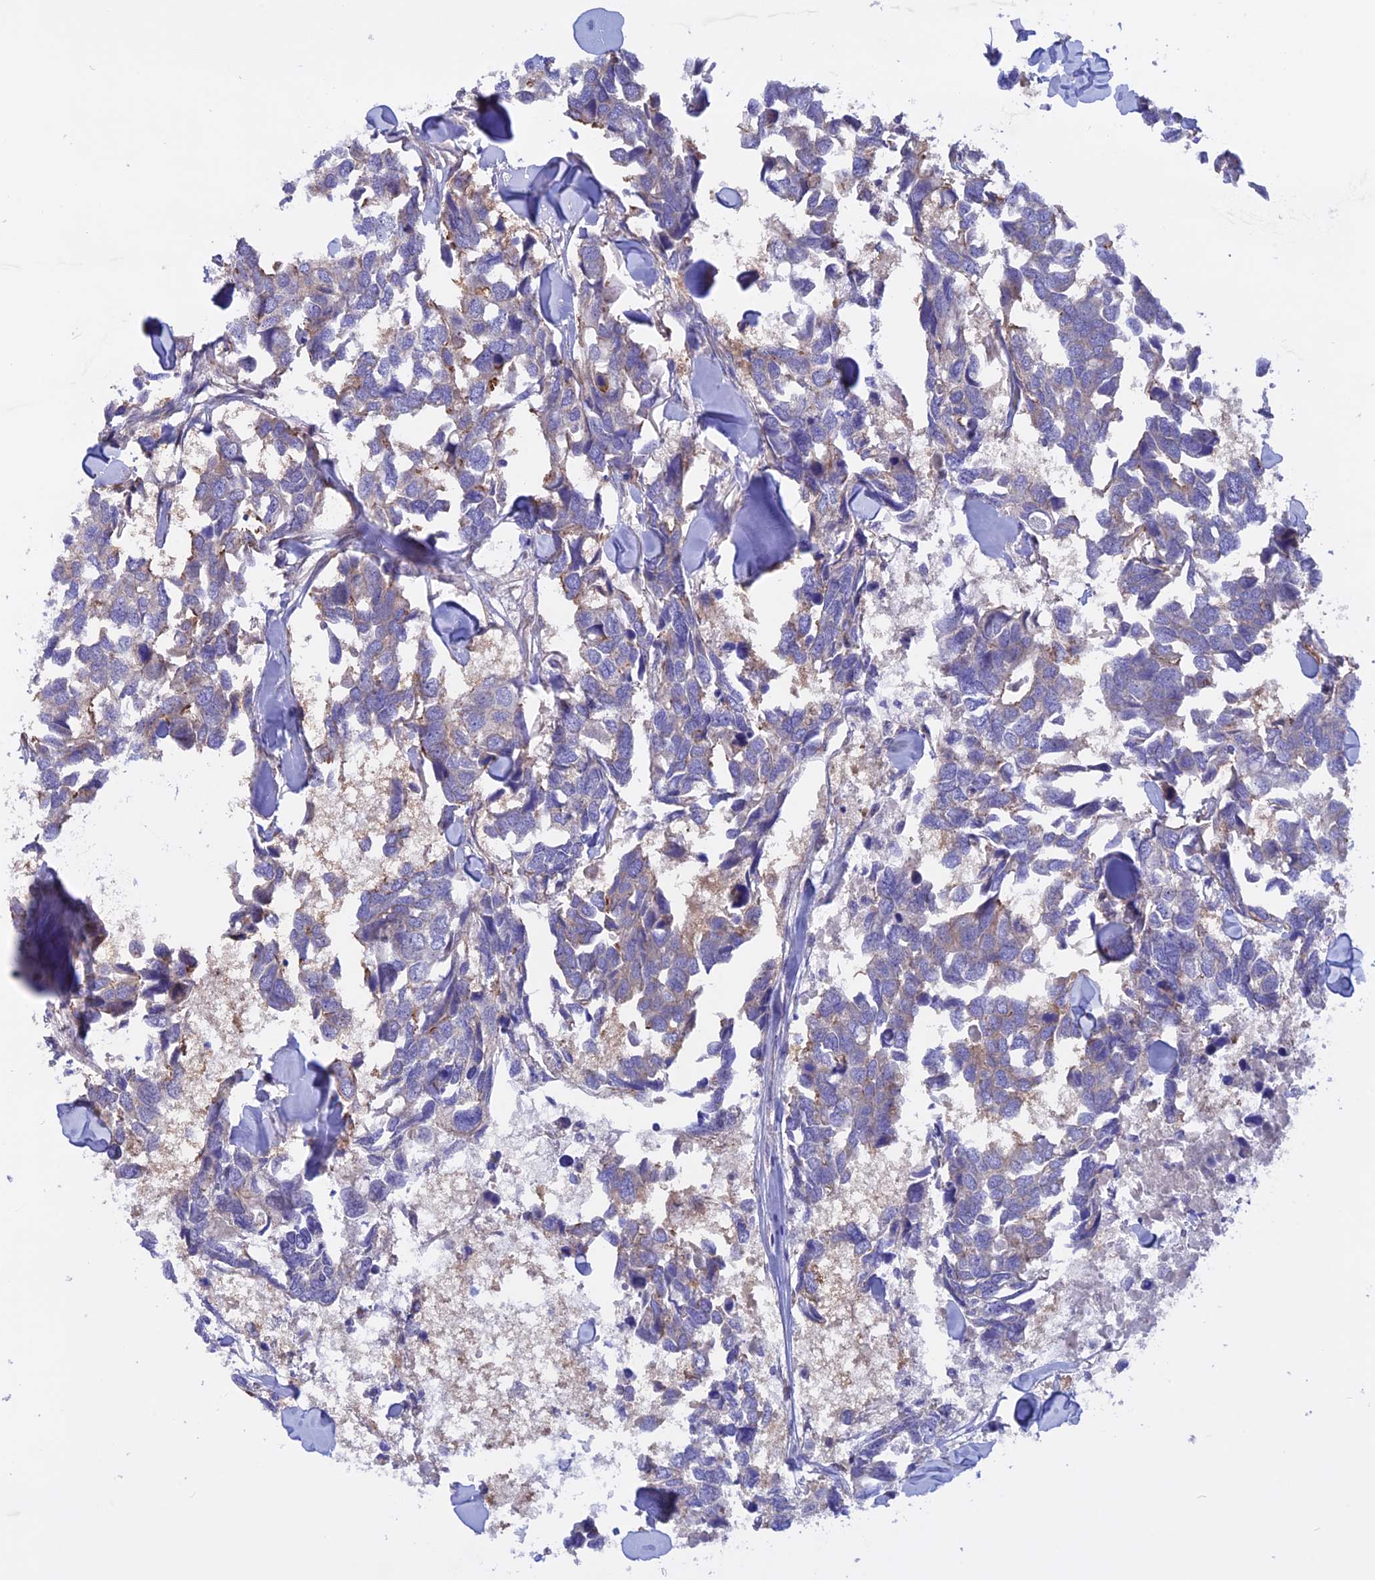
{"staining": {"intensity": "weak", "quantity": "<25%", "location": "cytoplasmic/membranous"}, "tissue": "breast cancer", "cell_type": "Tumor cells", "image_type": "cancer", "snomed": [{"axis": "morphology", "description": "Duct carcinoma"}, {"axis": "topography", "description": "Breast"}], "caption": "Tumor cells show no significant staining in breast cancer (intraductal carcinoma). (DAB (3,3'-diaminobenzidine) IHC visualized using brightfield microscopy, high magnification).", "gene": "HYCC1", "patient": {"sex": "female", "age": 83}}